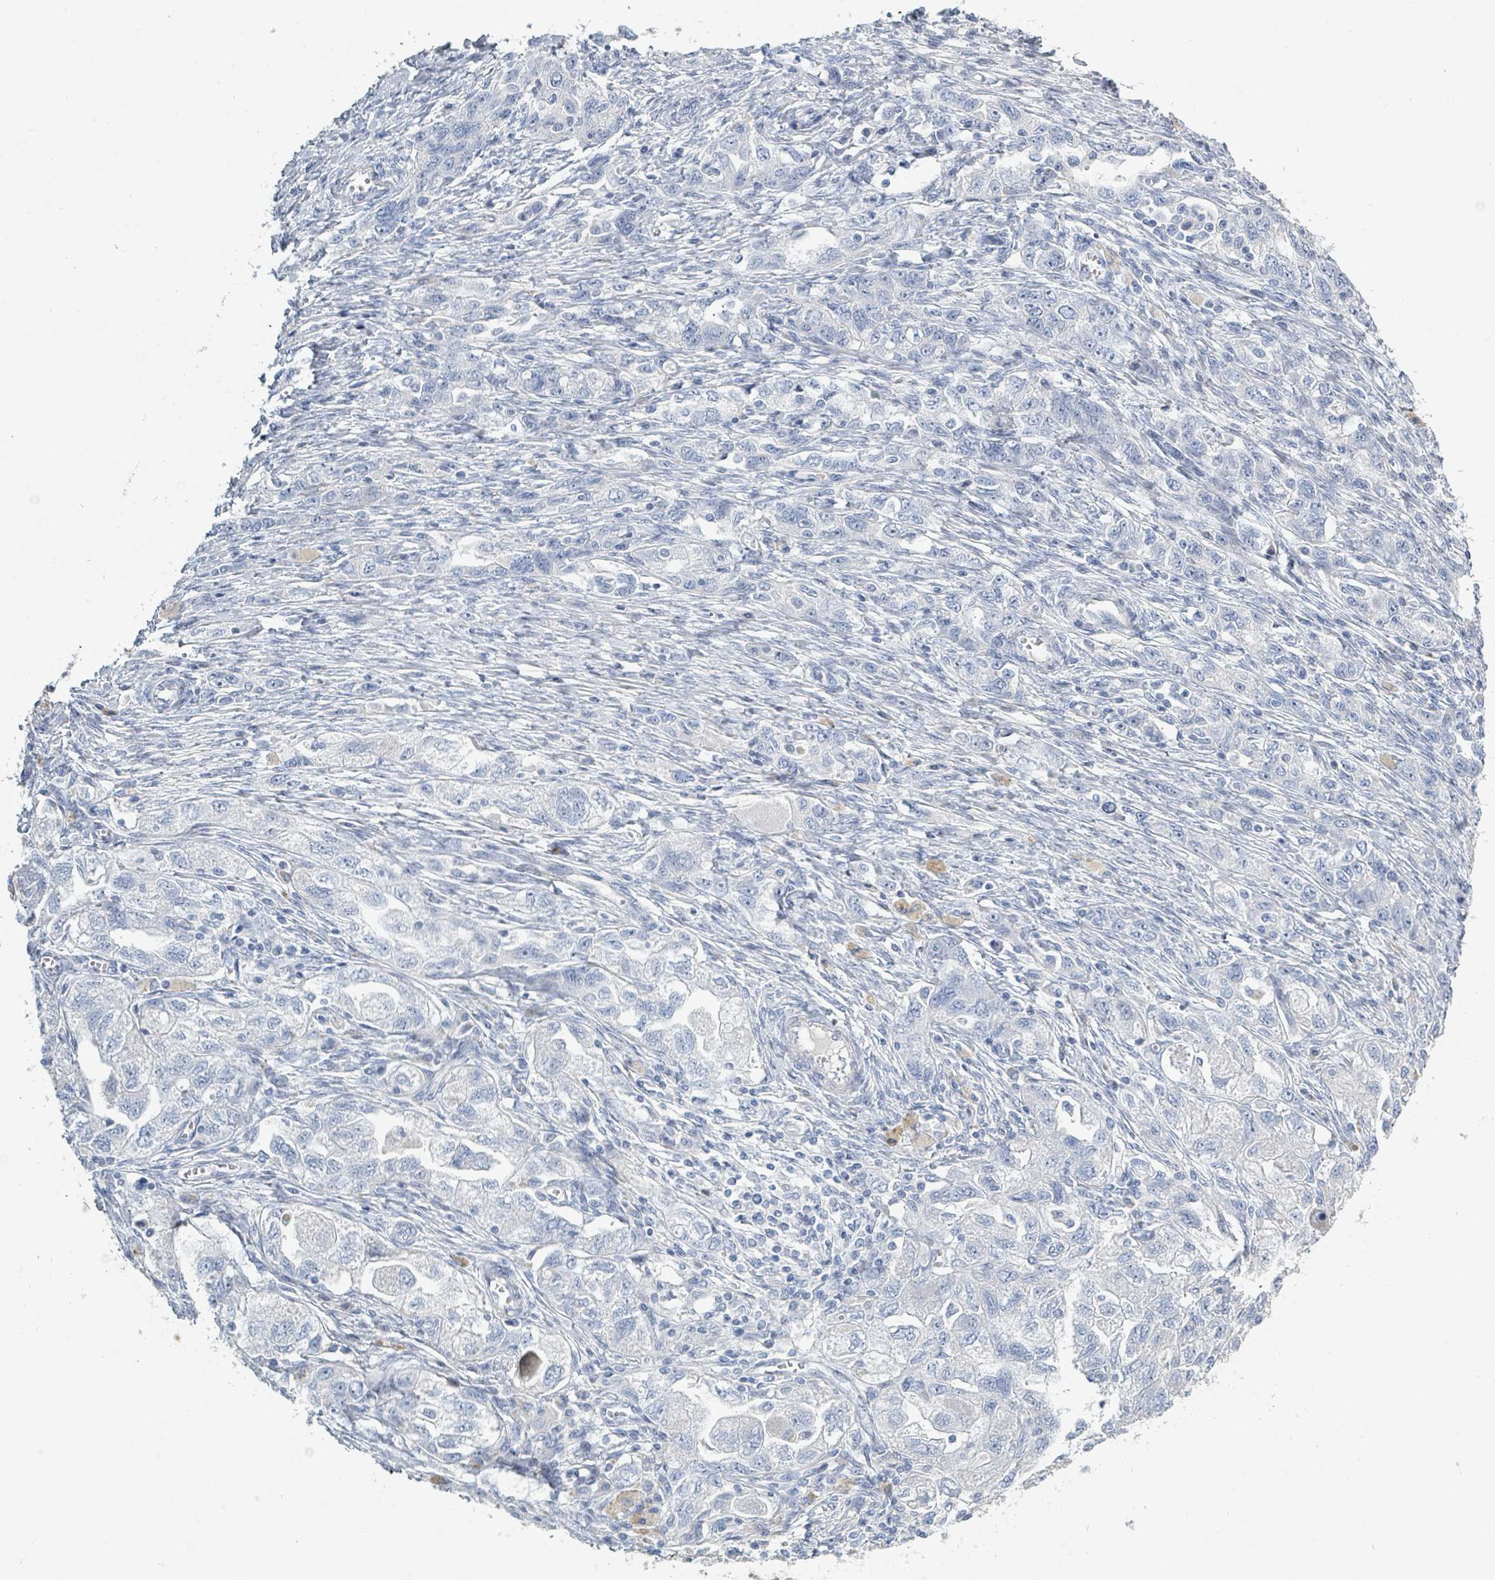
{"staining": {"intensity": "negative", "quantity": "none", "location": "none"}, "tissue": "ovarian cancer", "cell_type": "Tumor cells", "image_type": "cancer", "snomed": [{"axis": "morphology", "description": "Carcinoma, NOS"}, {"axis": "morphology", "description": "Cystadenocarcinoma, serous, NOS"}, {"axis": "topography", "description": "Ovary"}], "caption": "IHC image of neoplastic tissue: human carcinoma (ovarian) stained with DAB displays no significant protein staining in tumor cells. (DAB (3,3'-diaminobenzidine) IHC with hematoxylin counter stain).", "gene": "RAB33B", "patient": {"sex": "female", "age": 69}}